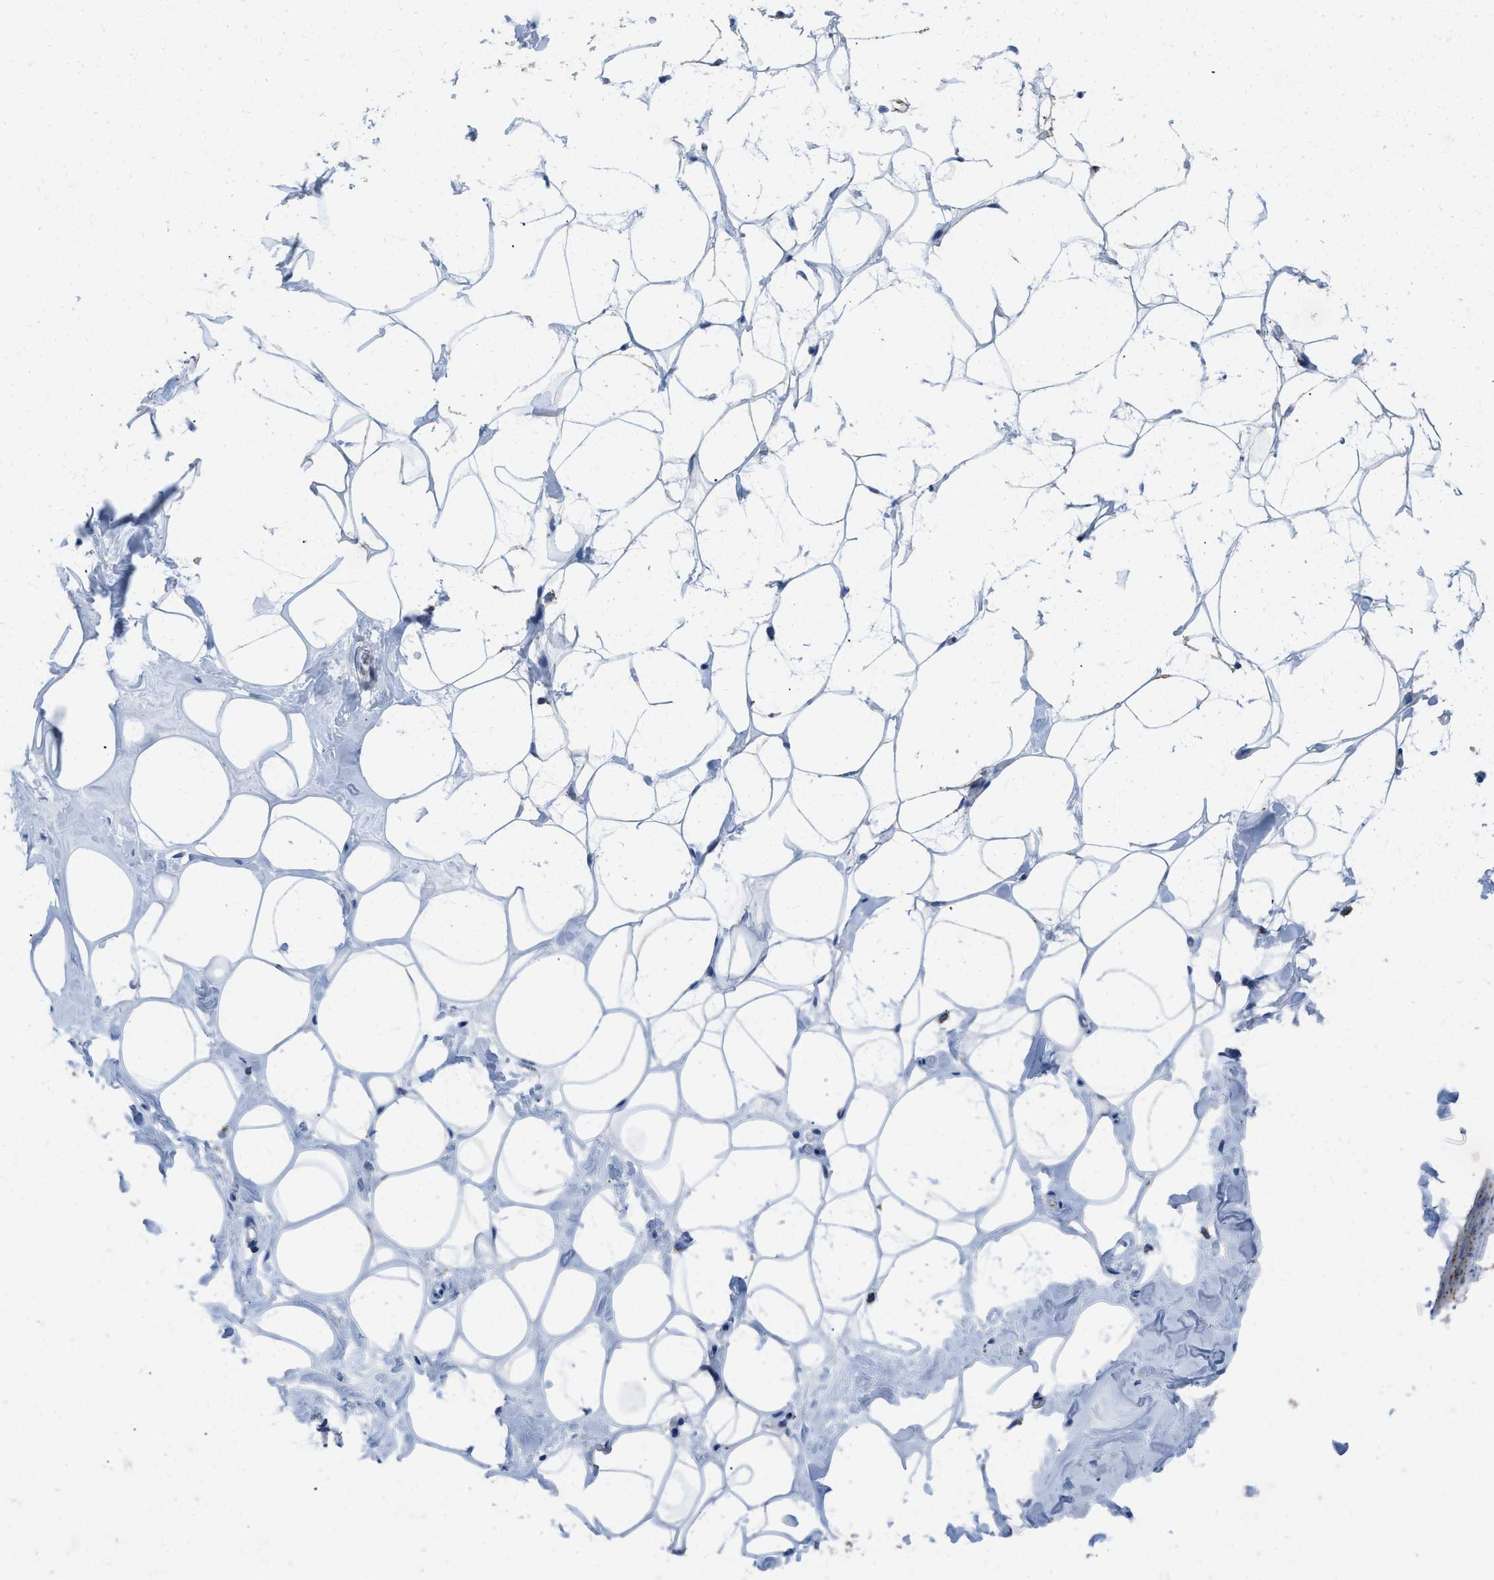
{"staining": {"intensity": "moderate", "quantity": "25%-75%", "location": "cytoplasmic/membranous"}, "tissue": "adipose tissue", "cell_type": "Adipocytes", "image_type": "normal", "snomed": [{"axis": "morphology", "description": "Normal tissue, NOS"}, {"axis": "morphology", "description": "Fibrosis, NOS"}, {"axis": "topography", "description": "Breast"}, {"axis": "topography", "description": "Adipose tissue"}], "caption": "IHC staining of benign adipose tissue, which reveals medium levels of moderate cytoplasmic/membranous positivity in approximately 25%-75% of adipocytes indicating moderate cytoplasmic/membranous protein expression. The staining was performed using DAB (brown) for protein detection and nuclei were counterstained in hematoxylin (blue).", "gene": "ETFB", "patient": {"sex": "female", "age": 39}}